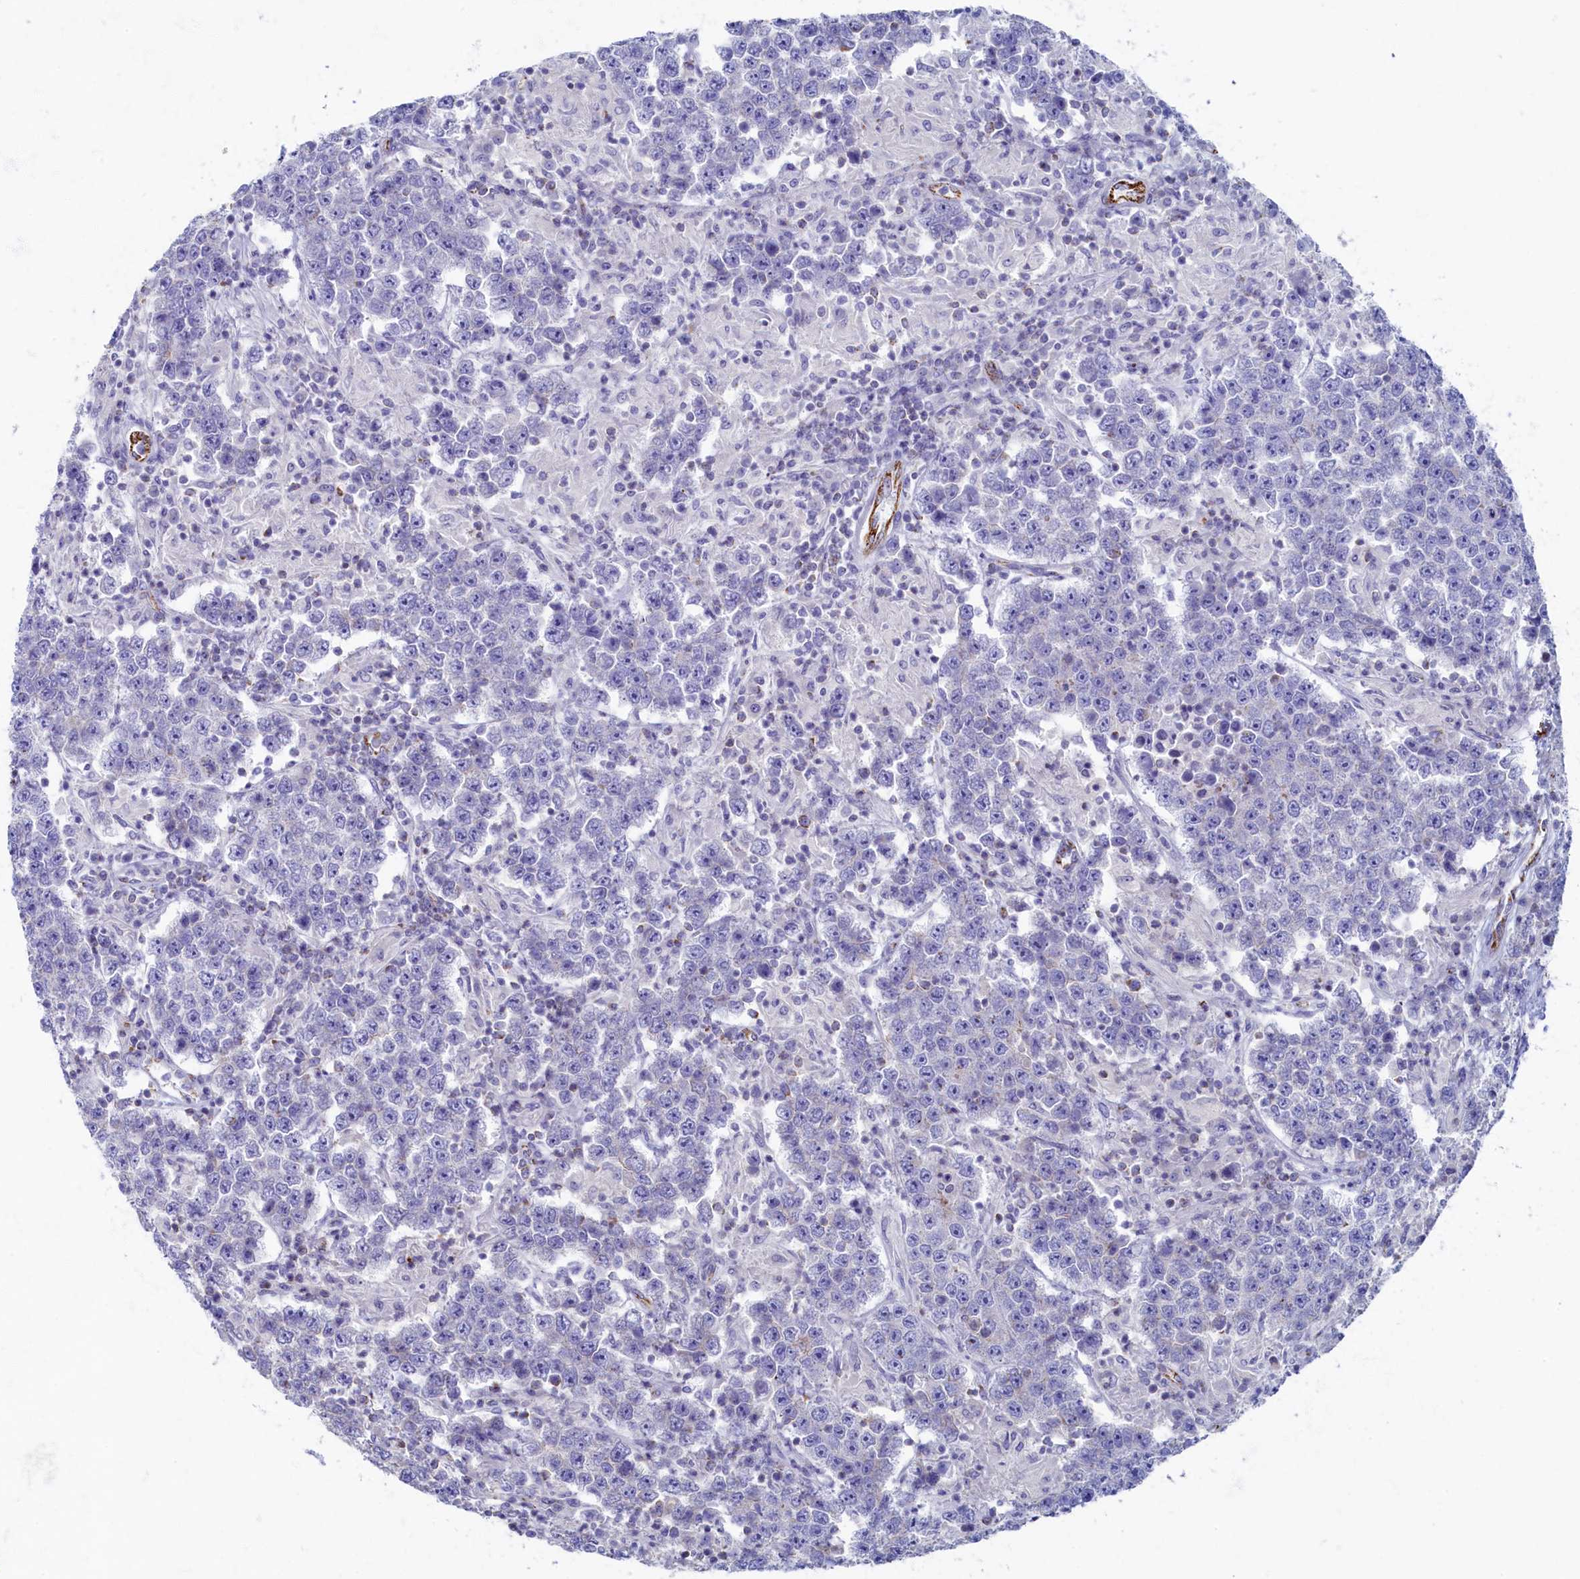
{"staining": {"intensity": "negative", "quantity": "none", "location": "none"}, "tissue": "testis cancer", "cell_type": "Tumor cells", "image_type": "cancer", "snomed": [{"axis": "morphology", "description": "Normal tissue, NOS"}, {"axis": "morphology", "description": "Urothelial carcinoma, High grade"}, {"axis": "morphology", "description": "Seminoma, NOS"}, {"axis": "morphology", "description": "Carcinoma, Embryonal, NOS"}, {"axis": "topography", "description": "Urinary bladder"}, {"axis": "topography", "description": "Testis"}], "caption": "Immunohistochemical staining of testis cancer demonstrates no significant staining in tumor cells. The staining is performed using DAB (3,3'-diaminobenzidine) brown chromogen with nuclei counter-stained in using hematoxylin.", "gene": "OCIAD2", "patient": {"sex": "male", "age": 41}}